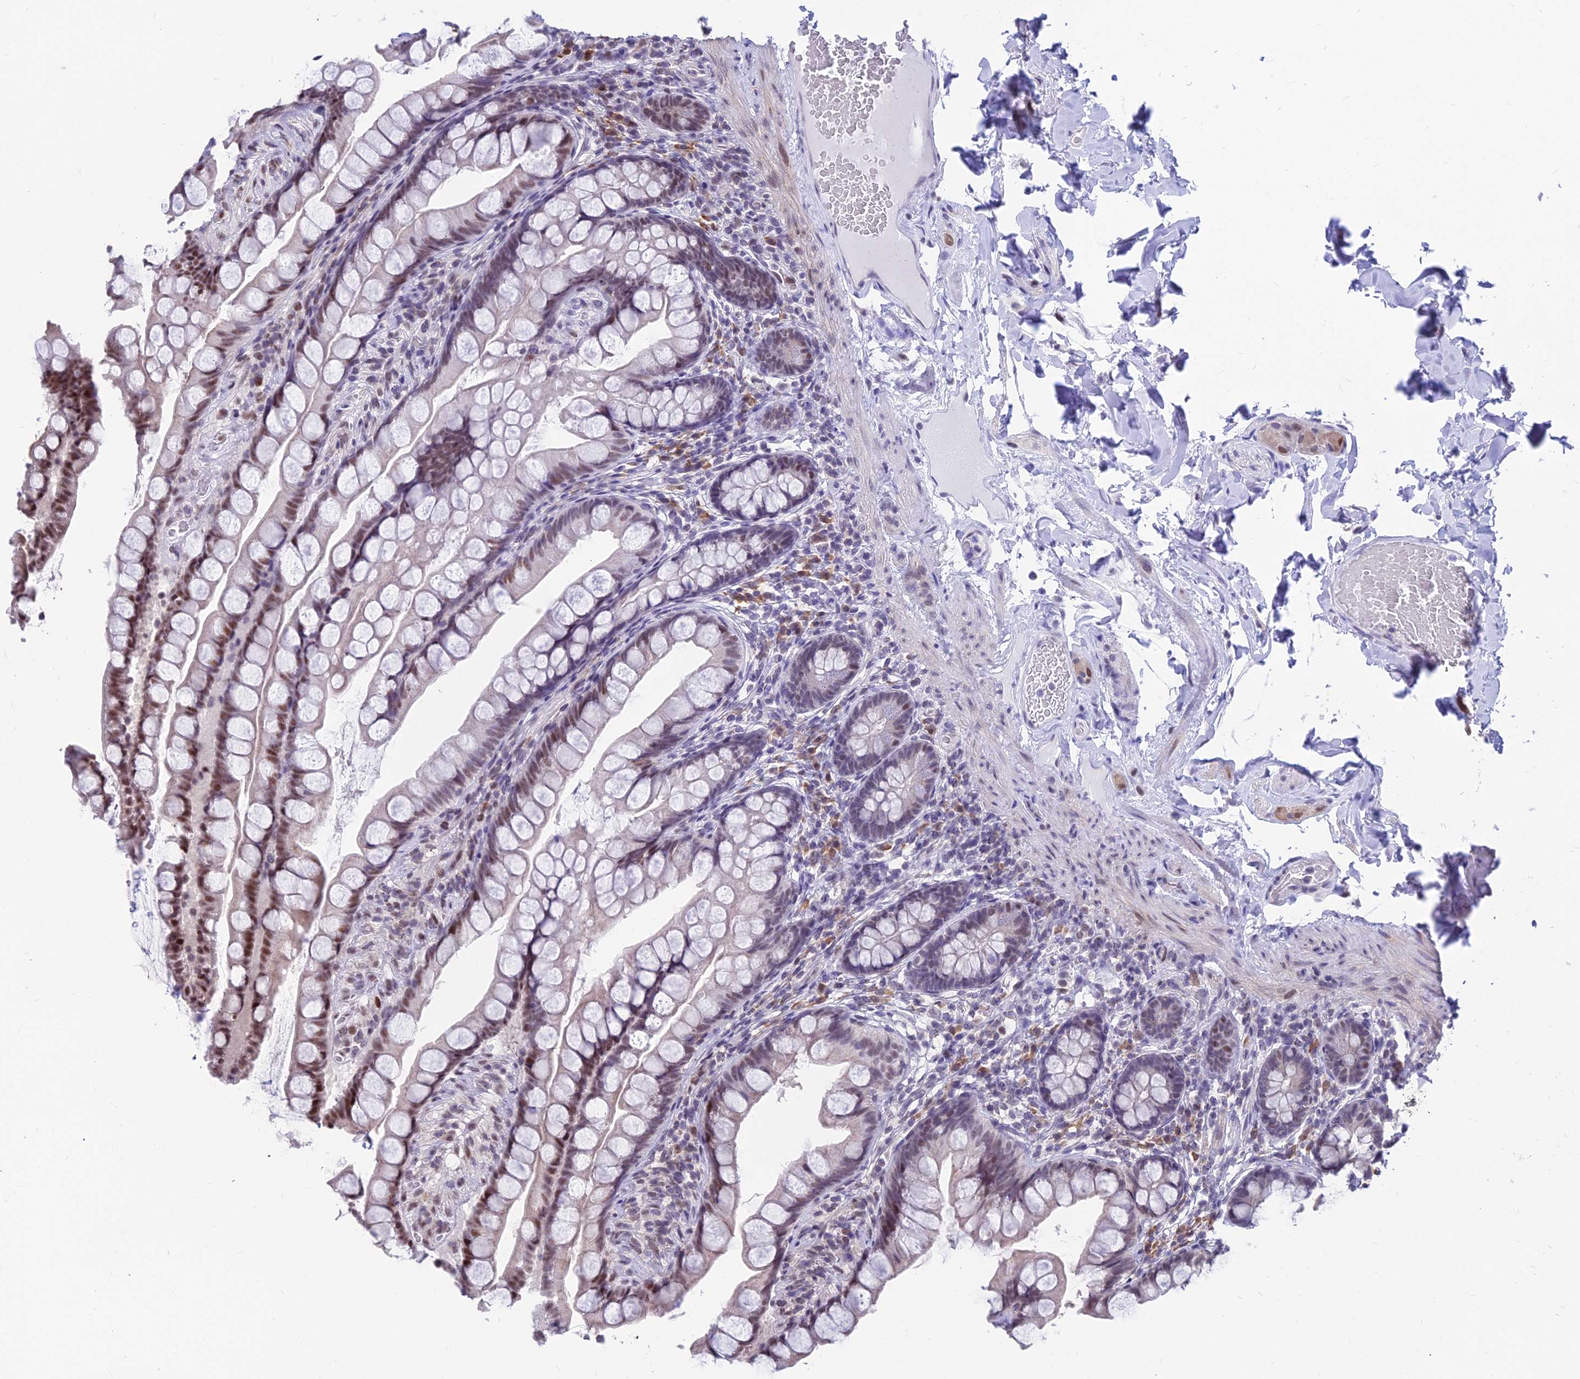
{"staining": {"intensity": "moderate", "quantity": "<25%", "location": "nuclear"}, "tissue": "small intestine", "cell_type": "Glandular cells", "image_type": "normal", "snomed": [{"axis": "morphology", "description": "Normal tissue, NOS"}, {"axis": "topography", "description": "Small intestine"}], "caption": "Moderate nuclear positivity is appreciated in approximately <25% of glandular cells in normal small intestine. (IHC, brightfield microscopy, high magnification).", "gene": "KIAA1191", "patient": {"sex": "male", "age": 70}}